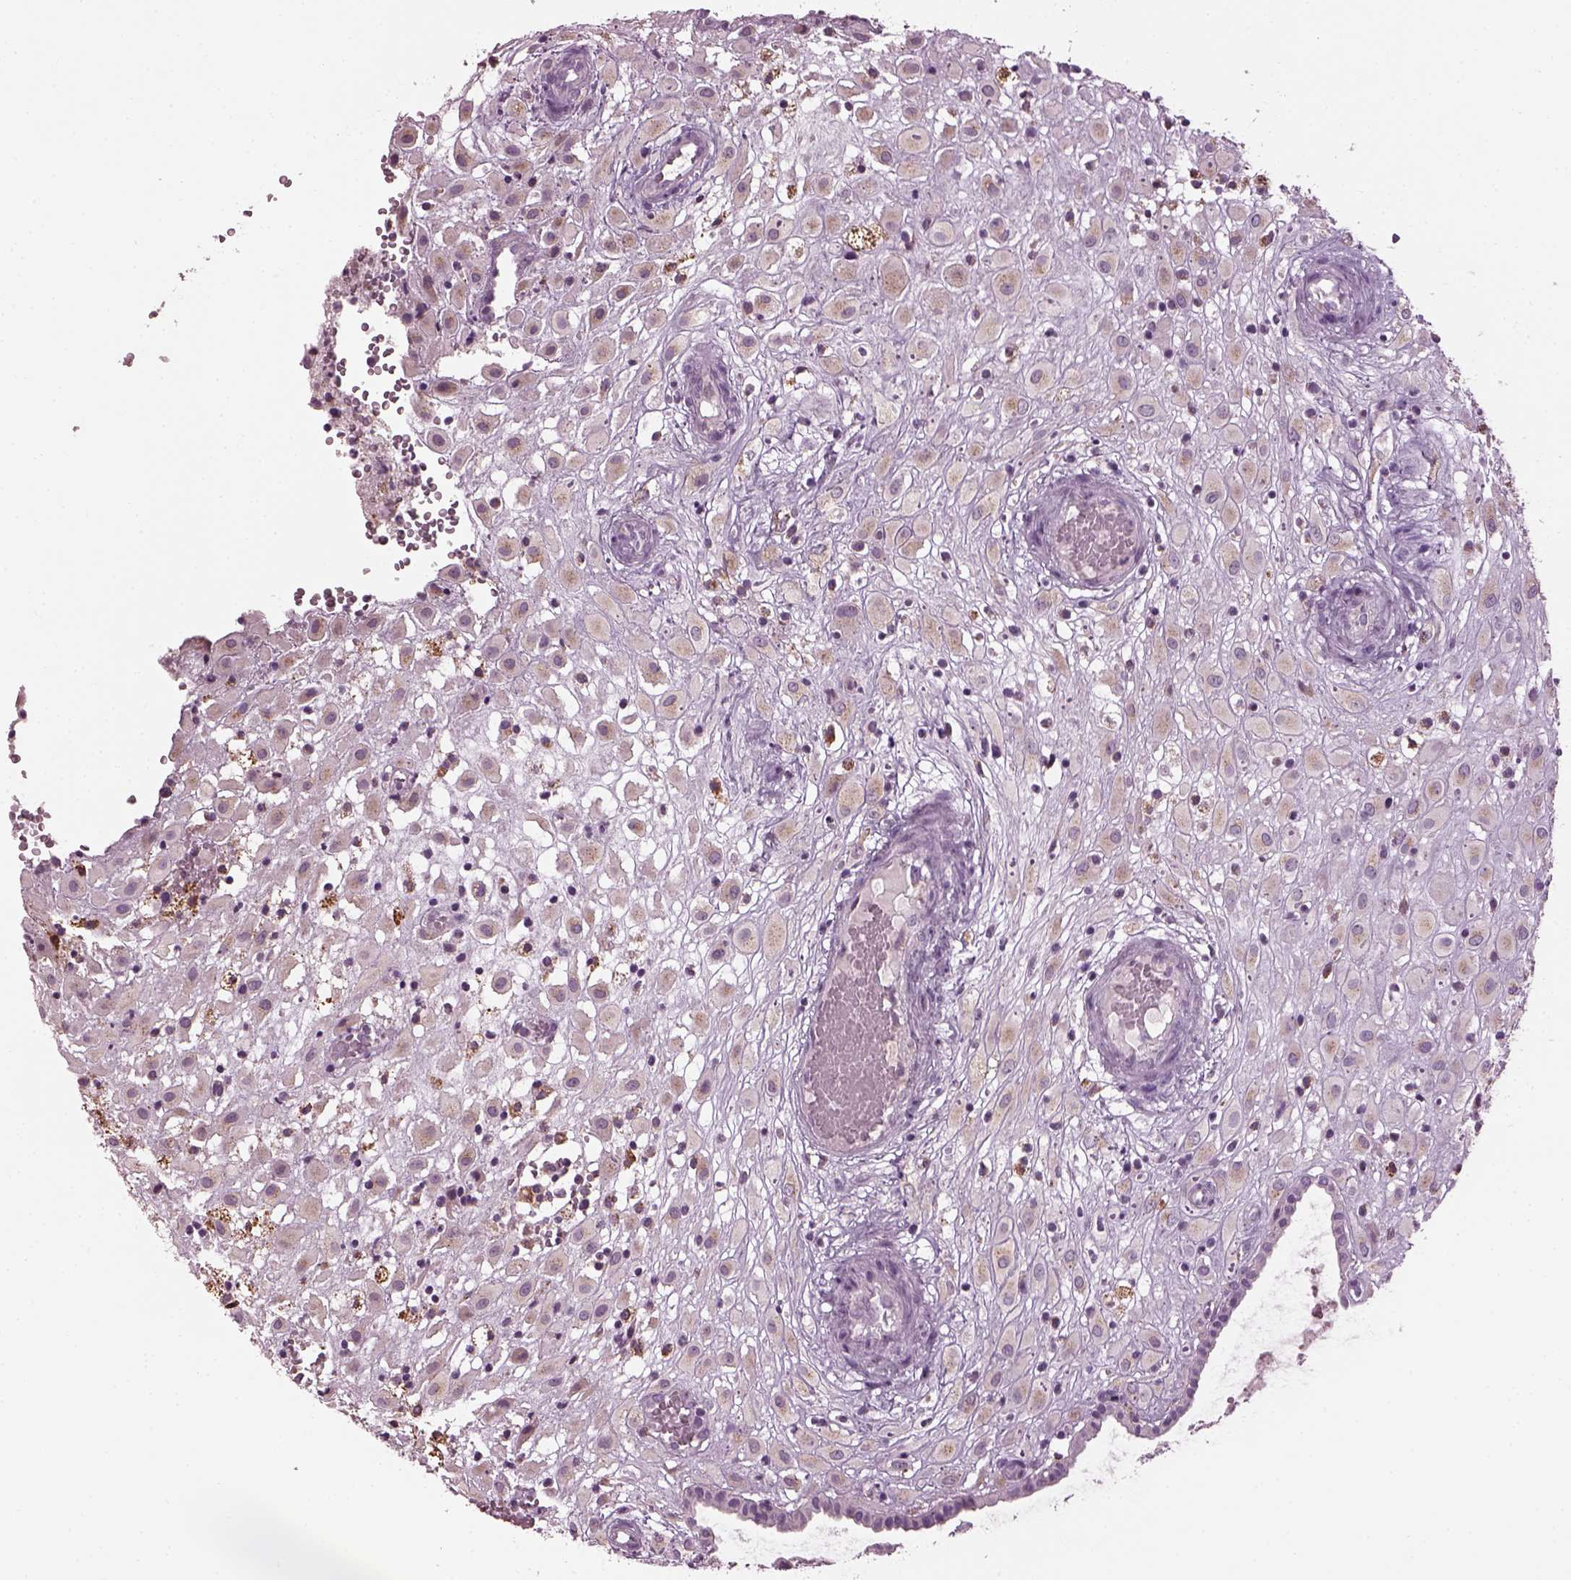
{"staining": {"intensity": "weak", "quantity": "25%-75%", "location": "cytoplasmic/membranous"}, "tissue": "placenta", "cell_type": "Decidual cells", "image_type": "normal", "snomed": [{"axis": "morphology", "description": "Normal tissue, NOS"}, {"axis": "topography", "description": "Placenta"}], "caption": "DAB (3,3'-diaminobenzidine) immunohistochemical staining of normal placenta exhibits weak cytoplasmic/membranous protein staining in approximately 25%-75% of decidual cells.", "gene": "TMEM231", "patient": {"sex": "female", "age": 24}}